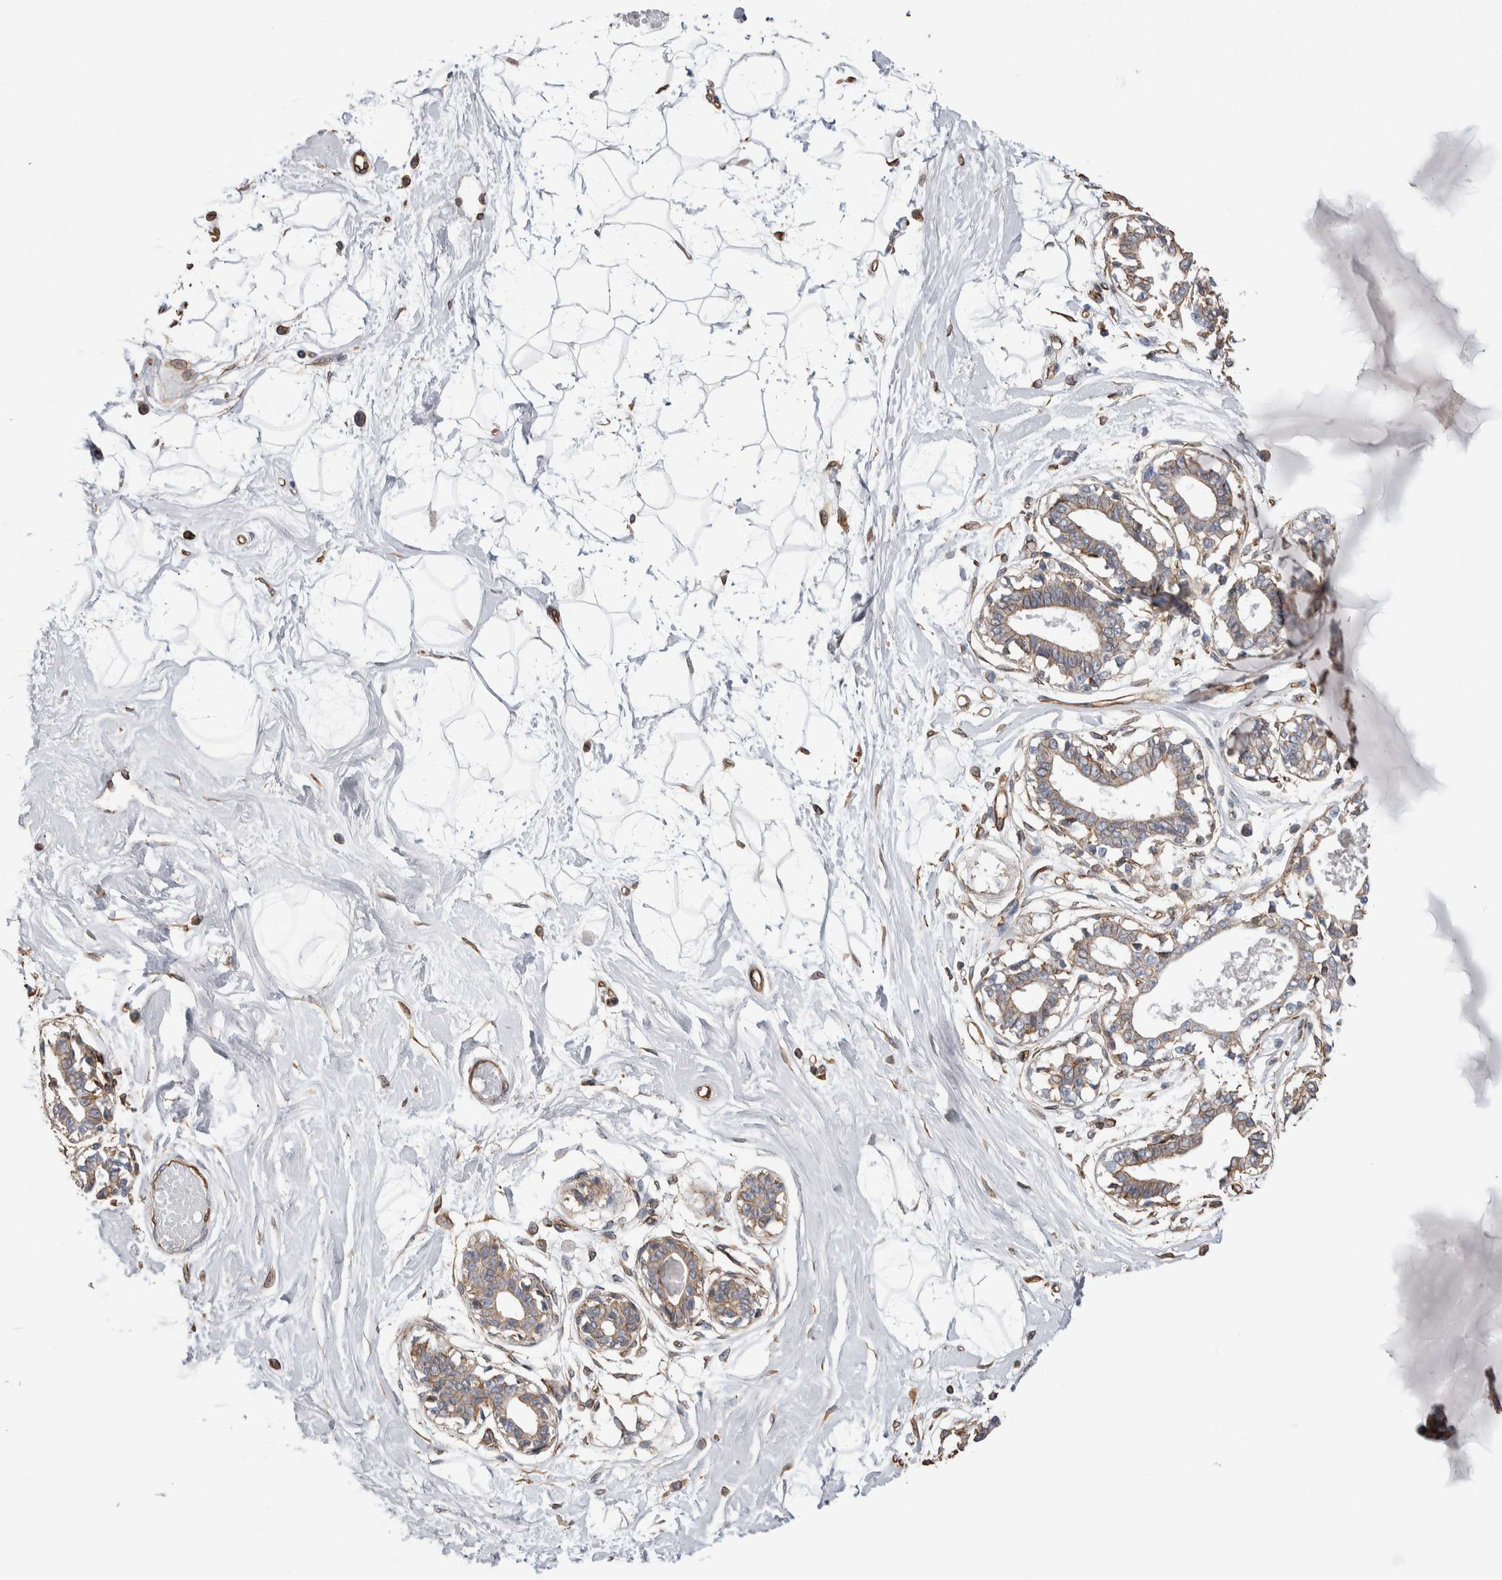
{"staining": {"intensity": "negative", "quantity": "none", "location": "none"}, "tissue": "breast", "cell_type": "Adipocytes", "image_type": "normal", "snomed": [{"axis": "morphology", "description": "Normal tissue, NOS"}, {"axis": "topography", "description": "Breast"}], "caption": "IHC micrograph of benign breast: breast stained with DAB (3,3'-diaminobenzidine) reveals no significant protein staining in adipocytes. (DAB (3,3'-diaminobenzidine) immunohistochemistry (IHC) visualized using brightfield microscopy, high magnification).", "gene": "KIF12", "patient": {"sex": "female", "age": 45}}